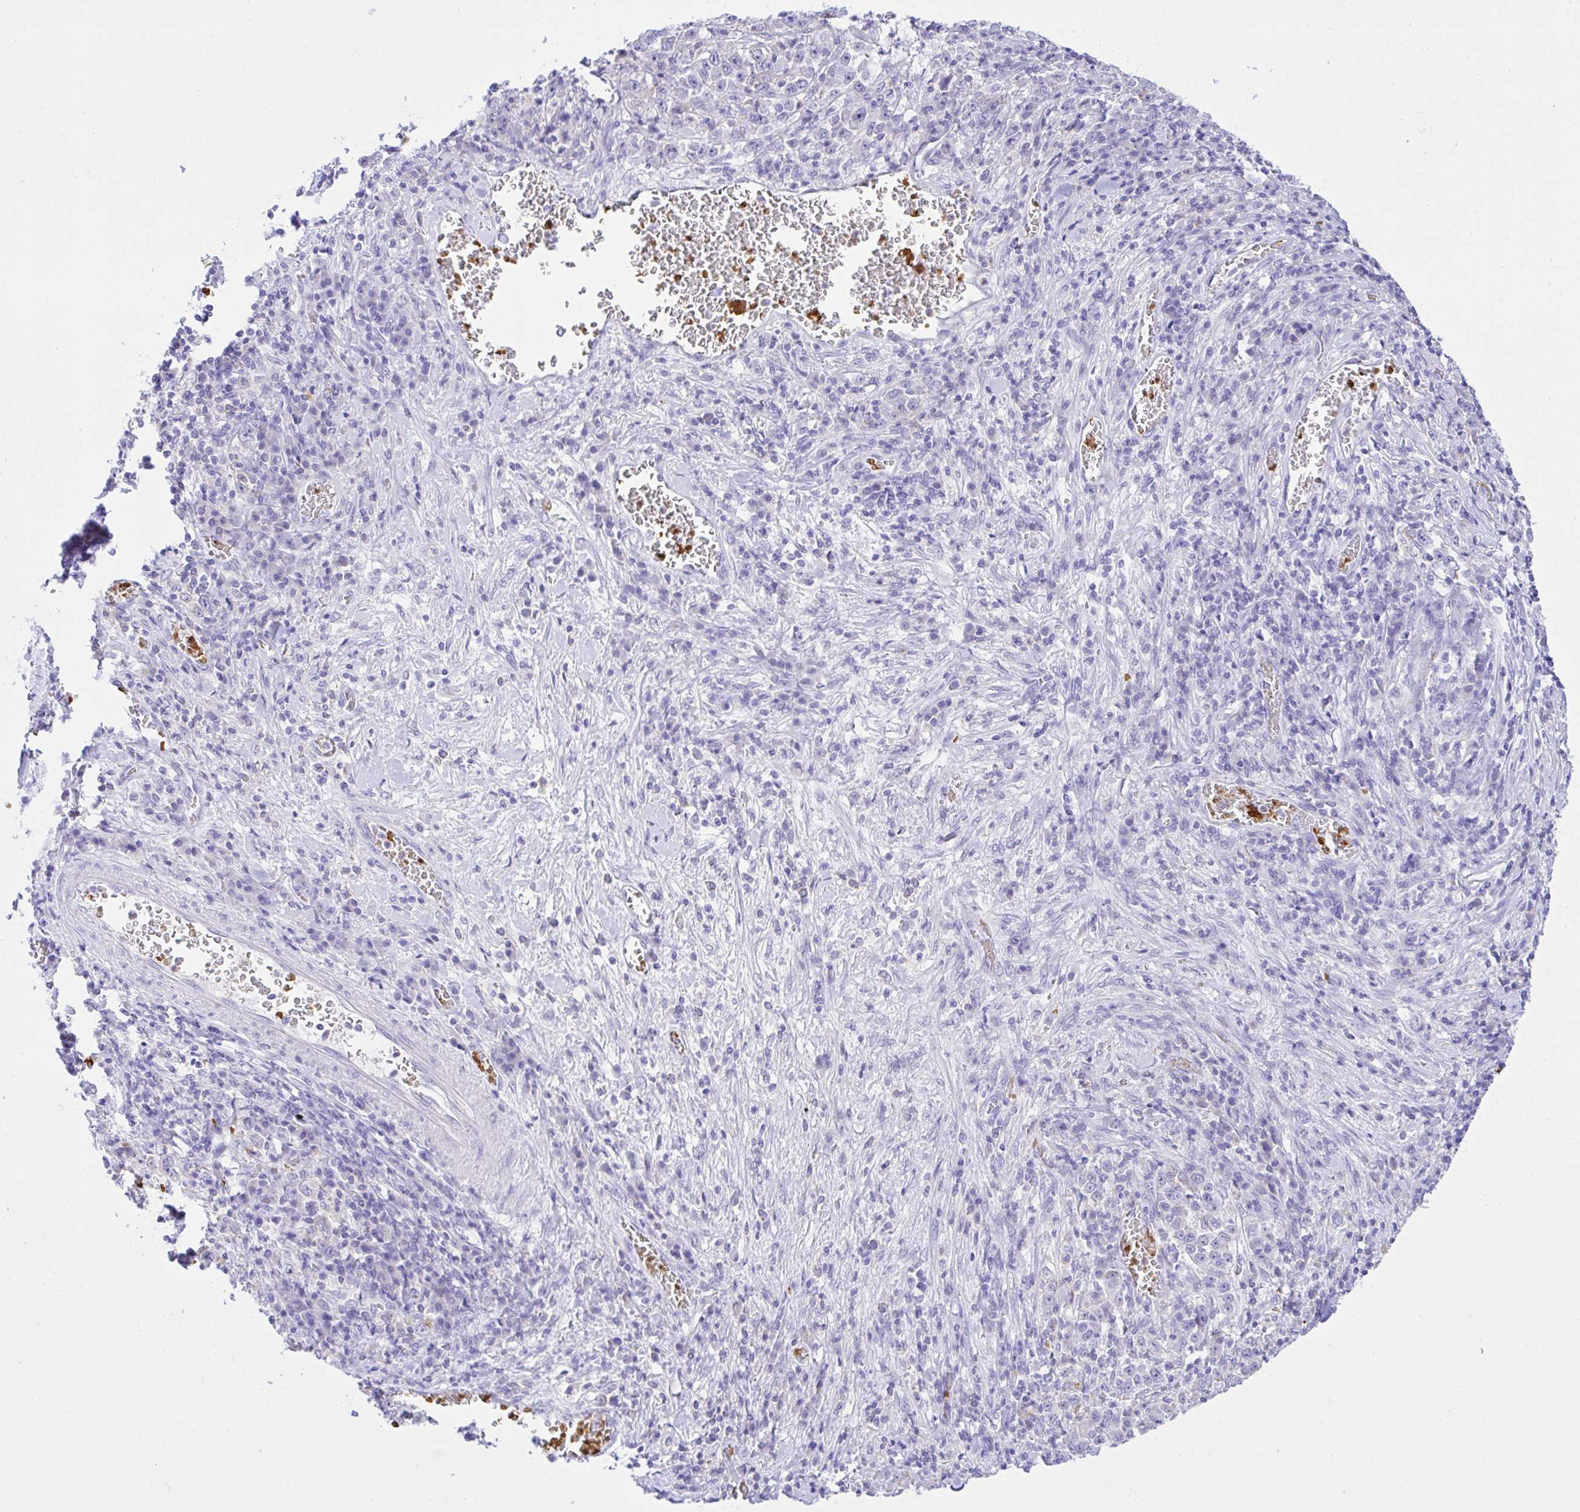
{"staining": {"intensity": "negative", "quantity": "none", "location": "none"}, "tissue": "stomach cancer", "cell_type": "Tumor cells", "image_type": "cancer", "snomed": [{"axis": "morphology", "description": "Normal tissue, NOS"}, {"axis": "morphology", "description": "Adenocarcinoma, NOS"}, {"axis": "topography", "description": "Stomach, upper"}, {"axis": "topography", "description": "Stomach"}], "caption": "Protein analysis of stomach adenocarcinoma shows no significant expression in tumor cells. (DAB immunohistochemistry (IHC) with hematoxylin counter stain).", "gene": "ZNF221", "patient": {"sex": "male", "age": 59}}